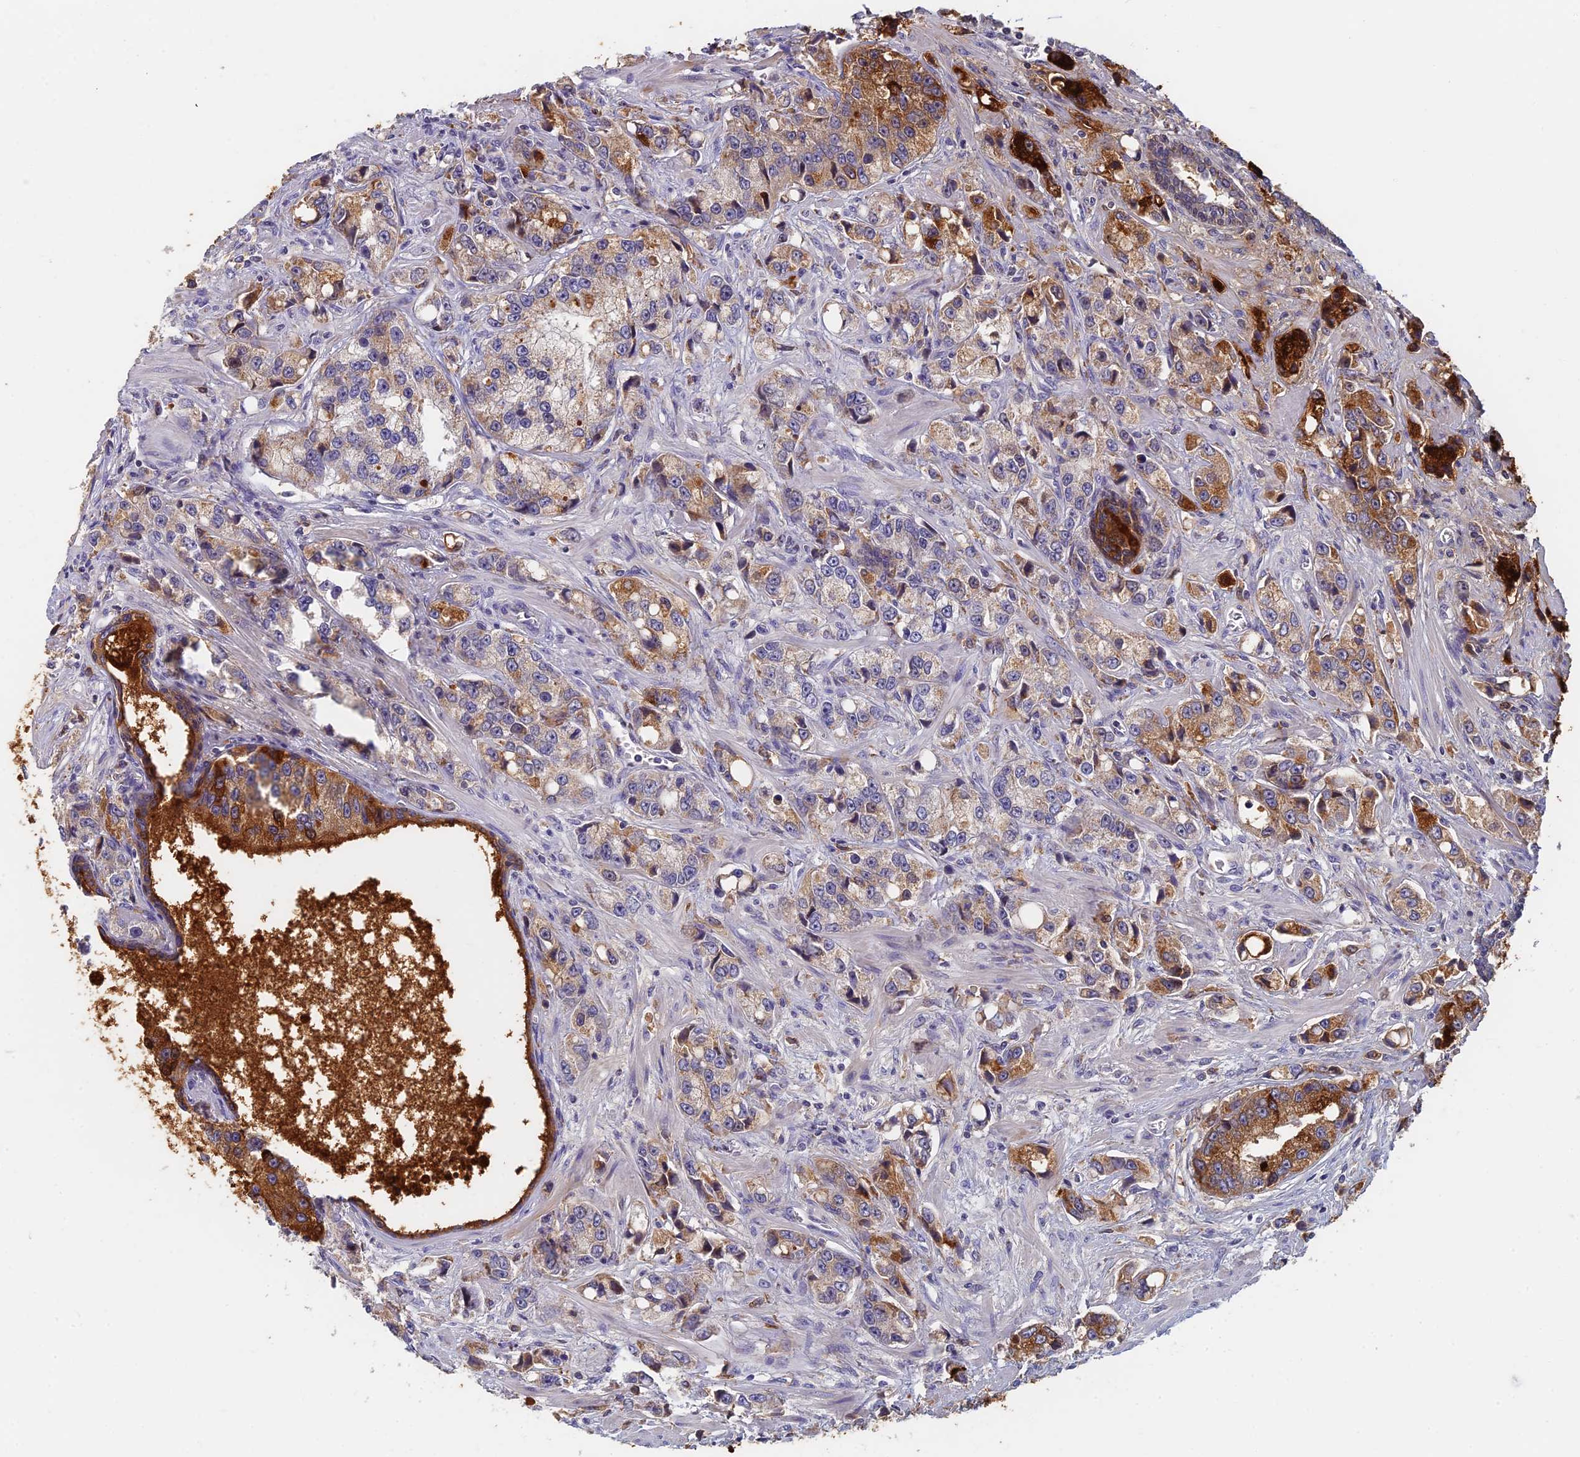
{"staining": {"intensity": "moderate", "quantity": "25%-75%", "location": "cytoplasmic/membranous"}, "tissue": "prostate cancer", "cell_type": "Tumor cells", "image_type": "cancer", "snomed": [{"axis": "morphology", "description": "Adenocarcinoma, High grade"}, {"axis": "topography", "description": "Prostate"}], "caption": "Moderate cytoplasmic/membranous positivity for a protein is present in approximately 25%-75% of tumor cells of prostate cancer (adenocarcinoma (high-grade)) using IHC.", "gene": "GPATCH1", "patient": {"sex": "male", "age": 74}}